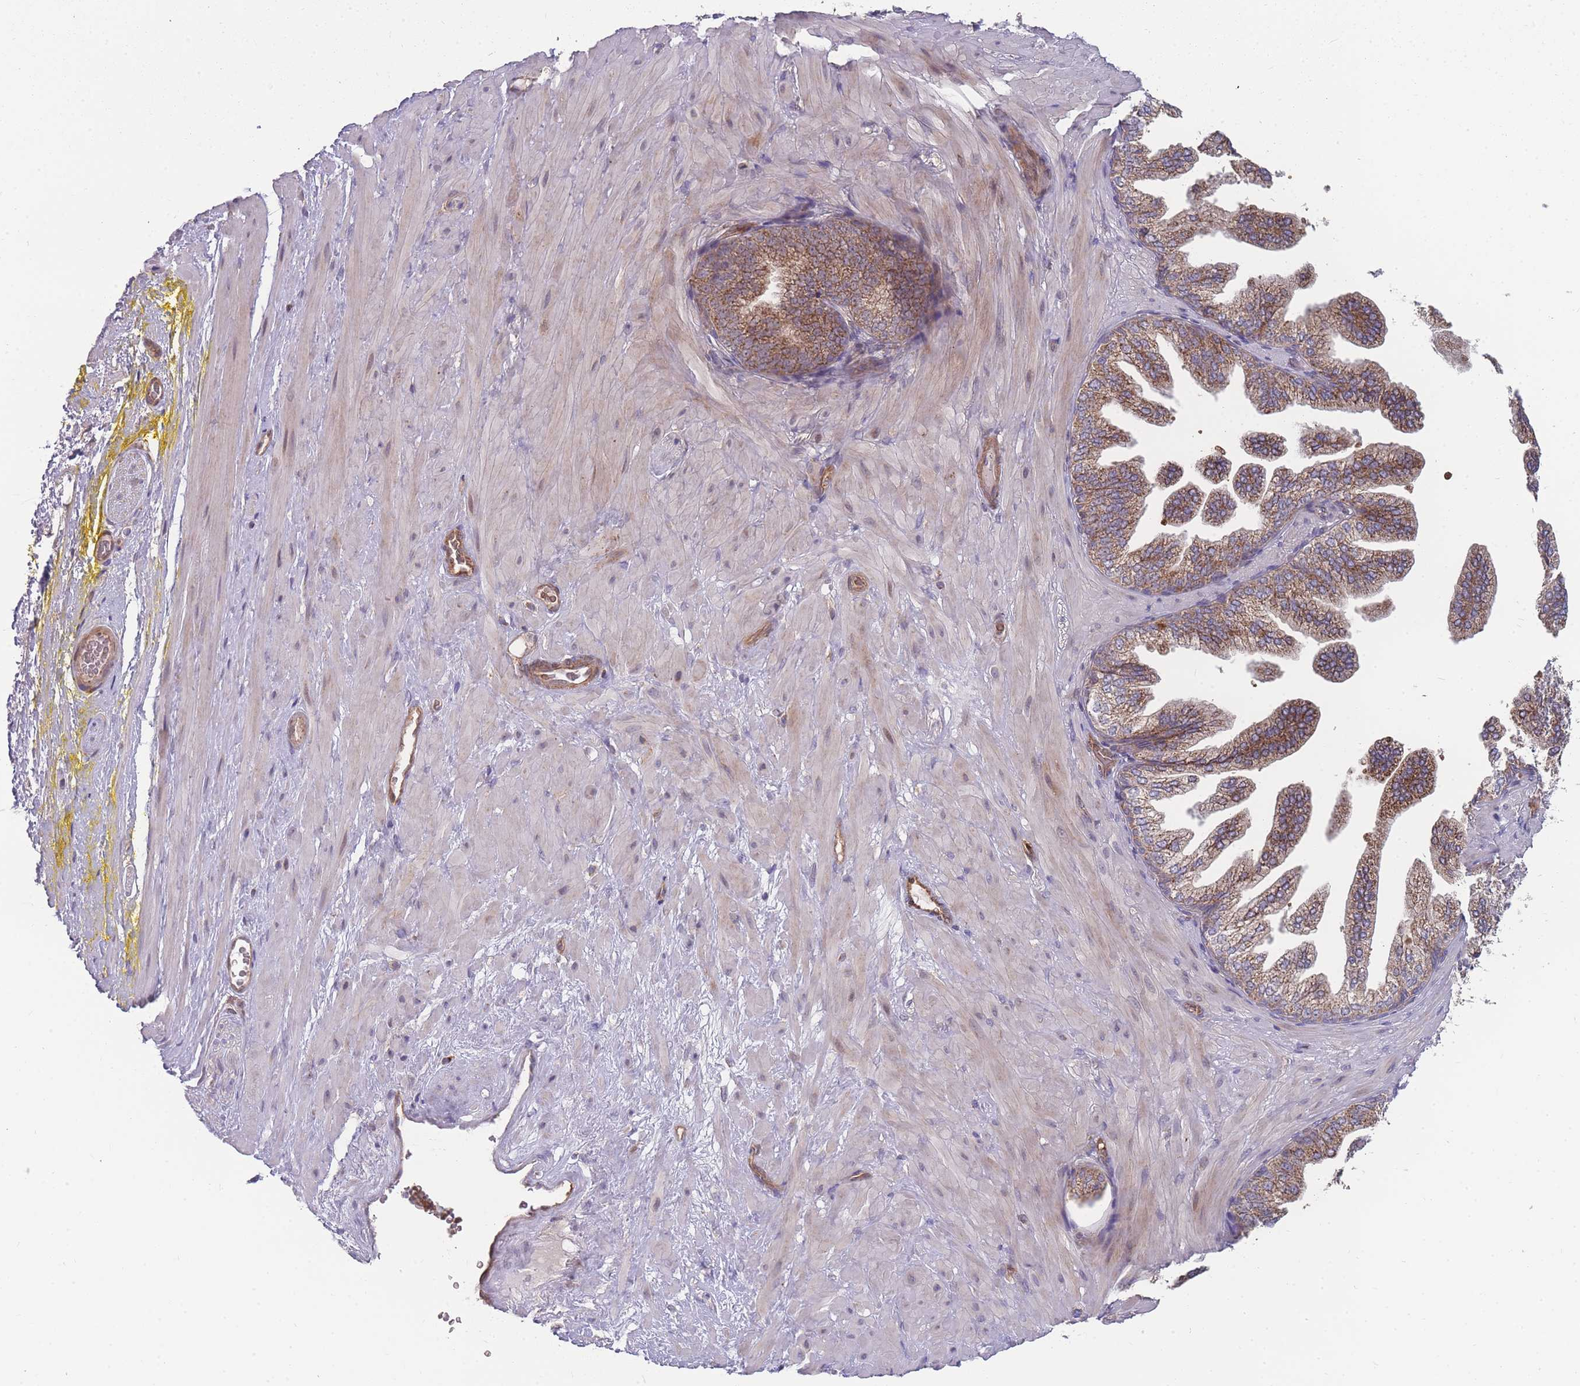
{"staining": {"intensity": "negative", "quantity": "none", "location": "none"}, "tissue": "adipose tissue", "cell_type": "Adipocytes", "image_type": "normal", "snomed": [{"axis": "morphology", "description": "Normal tissue, NOS"}, {"axis": "morphology", "description": "Adenocarcinoma, Low grade"}, {"axis": "topography", "description": "Prostate"}, {"axis": "topography", "description": "Peripheral nerve tissue"}], "caption": "Adipose tissue stained for a protein using immunohistochemistry displays no expression adipocytes.", "gene": "SLC35B4", "patient": {"sex": "male", "age": 63}}